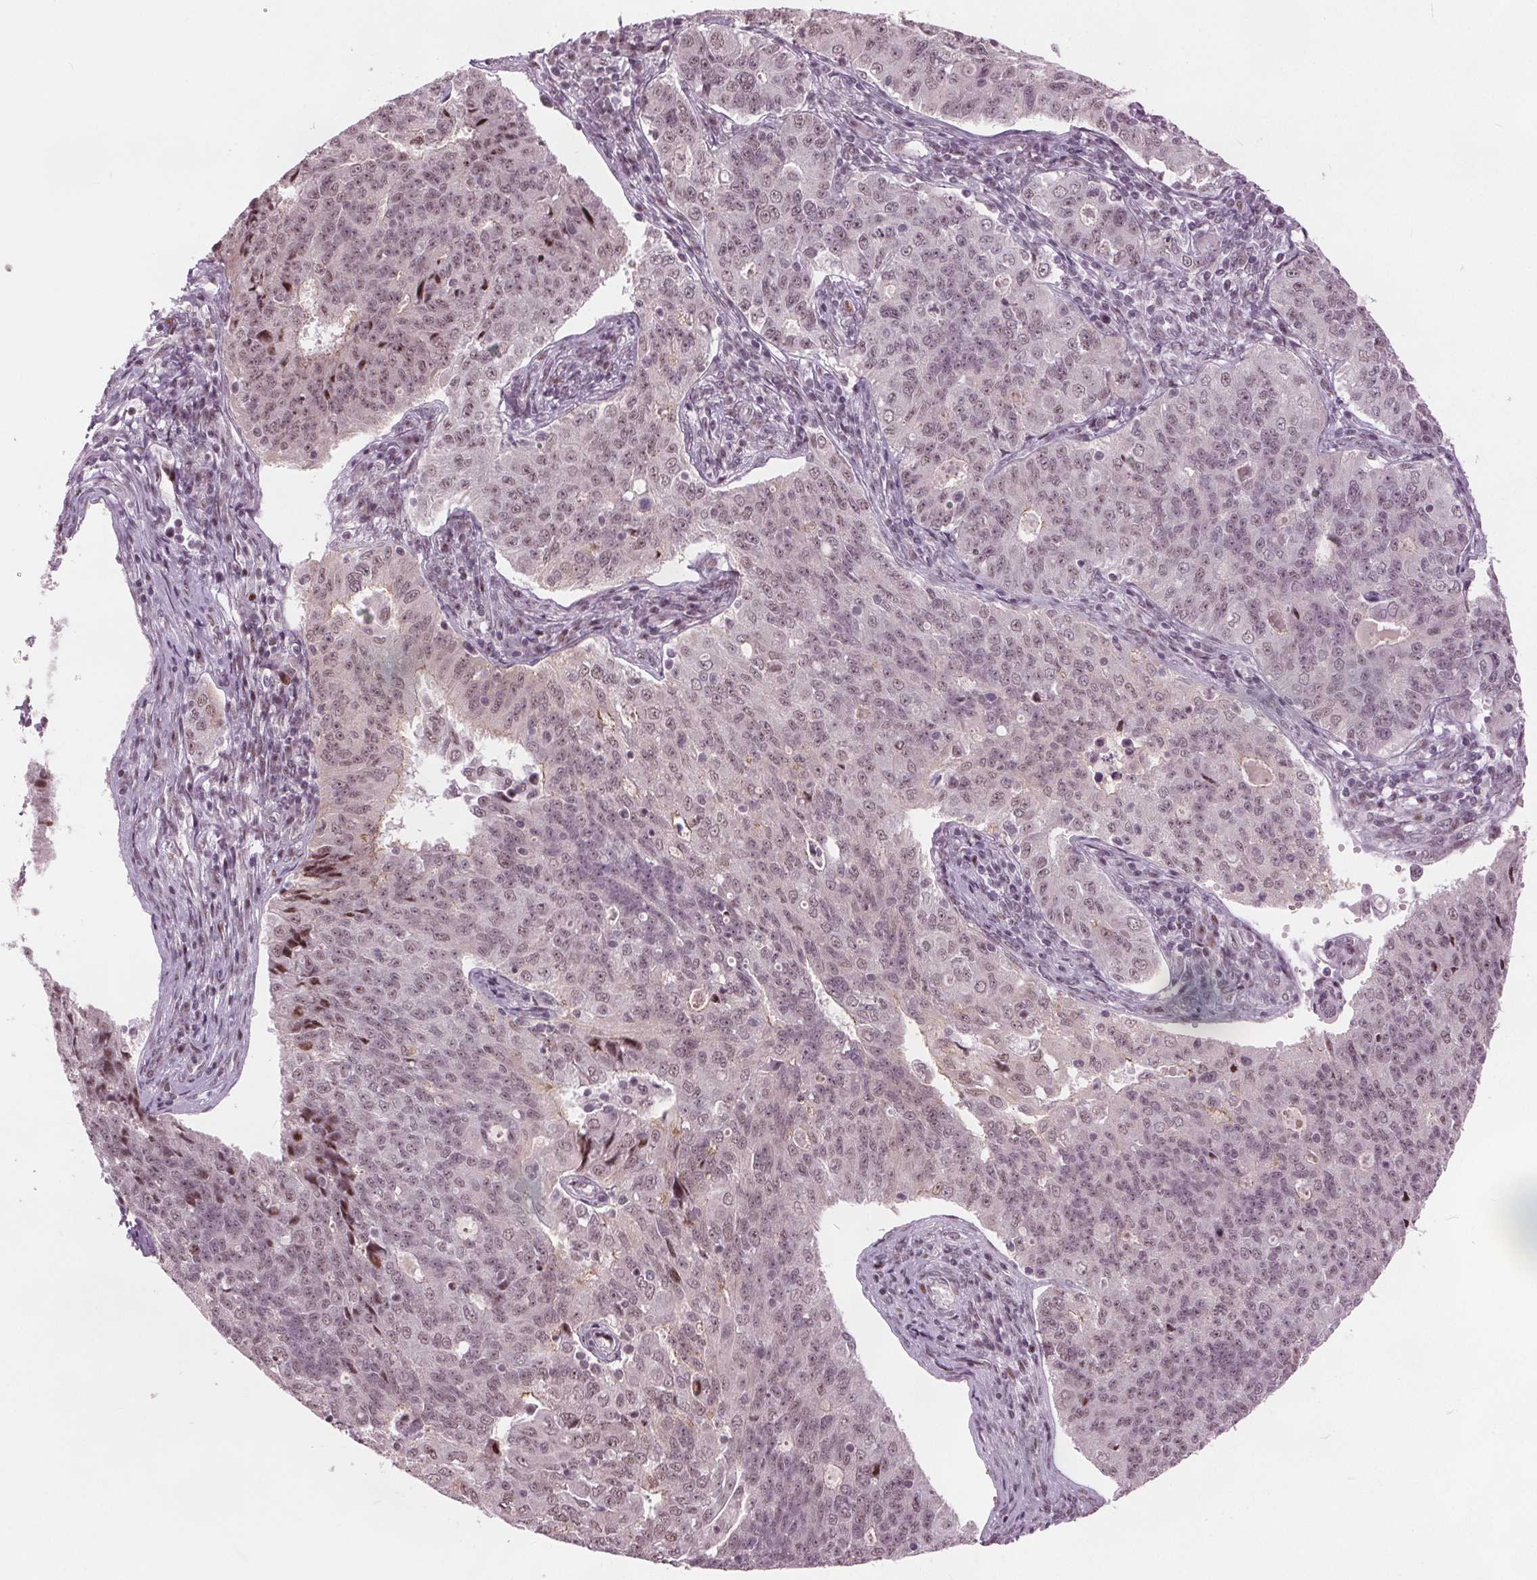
{"staining": {"intensity": "weak", "quantity": ">75%", "location": "nuclear"}, "tissue": "endometrial cancer", "cell_type": "Tumor cells", "image_type": "cancer", "snomed": [{"axis": "morphology", "description": "Adenocarcinoma, NOS"}, {"axis": "topography", "description": "Endometrium"}], "caption": "The photomicrograph reveals a brown stain indicating the presence of a protein in the nuclear of tumor cells in endometrial cancer (adenocarcinoma). The protein of interest is shown in brown color, while the nuclei are stained blue.", "gene": "TTC34", "patient": {"sex": "female", "age": 43}}